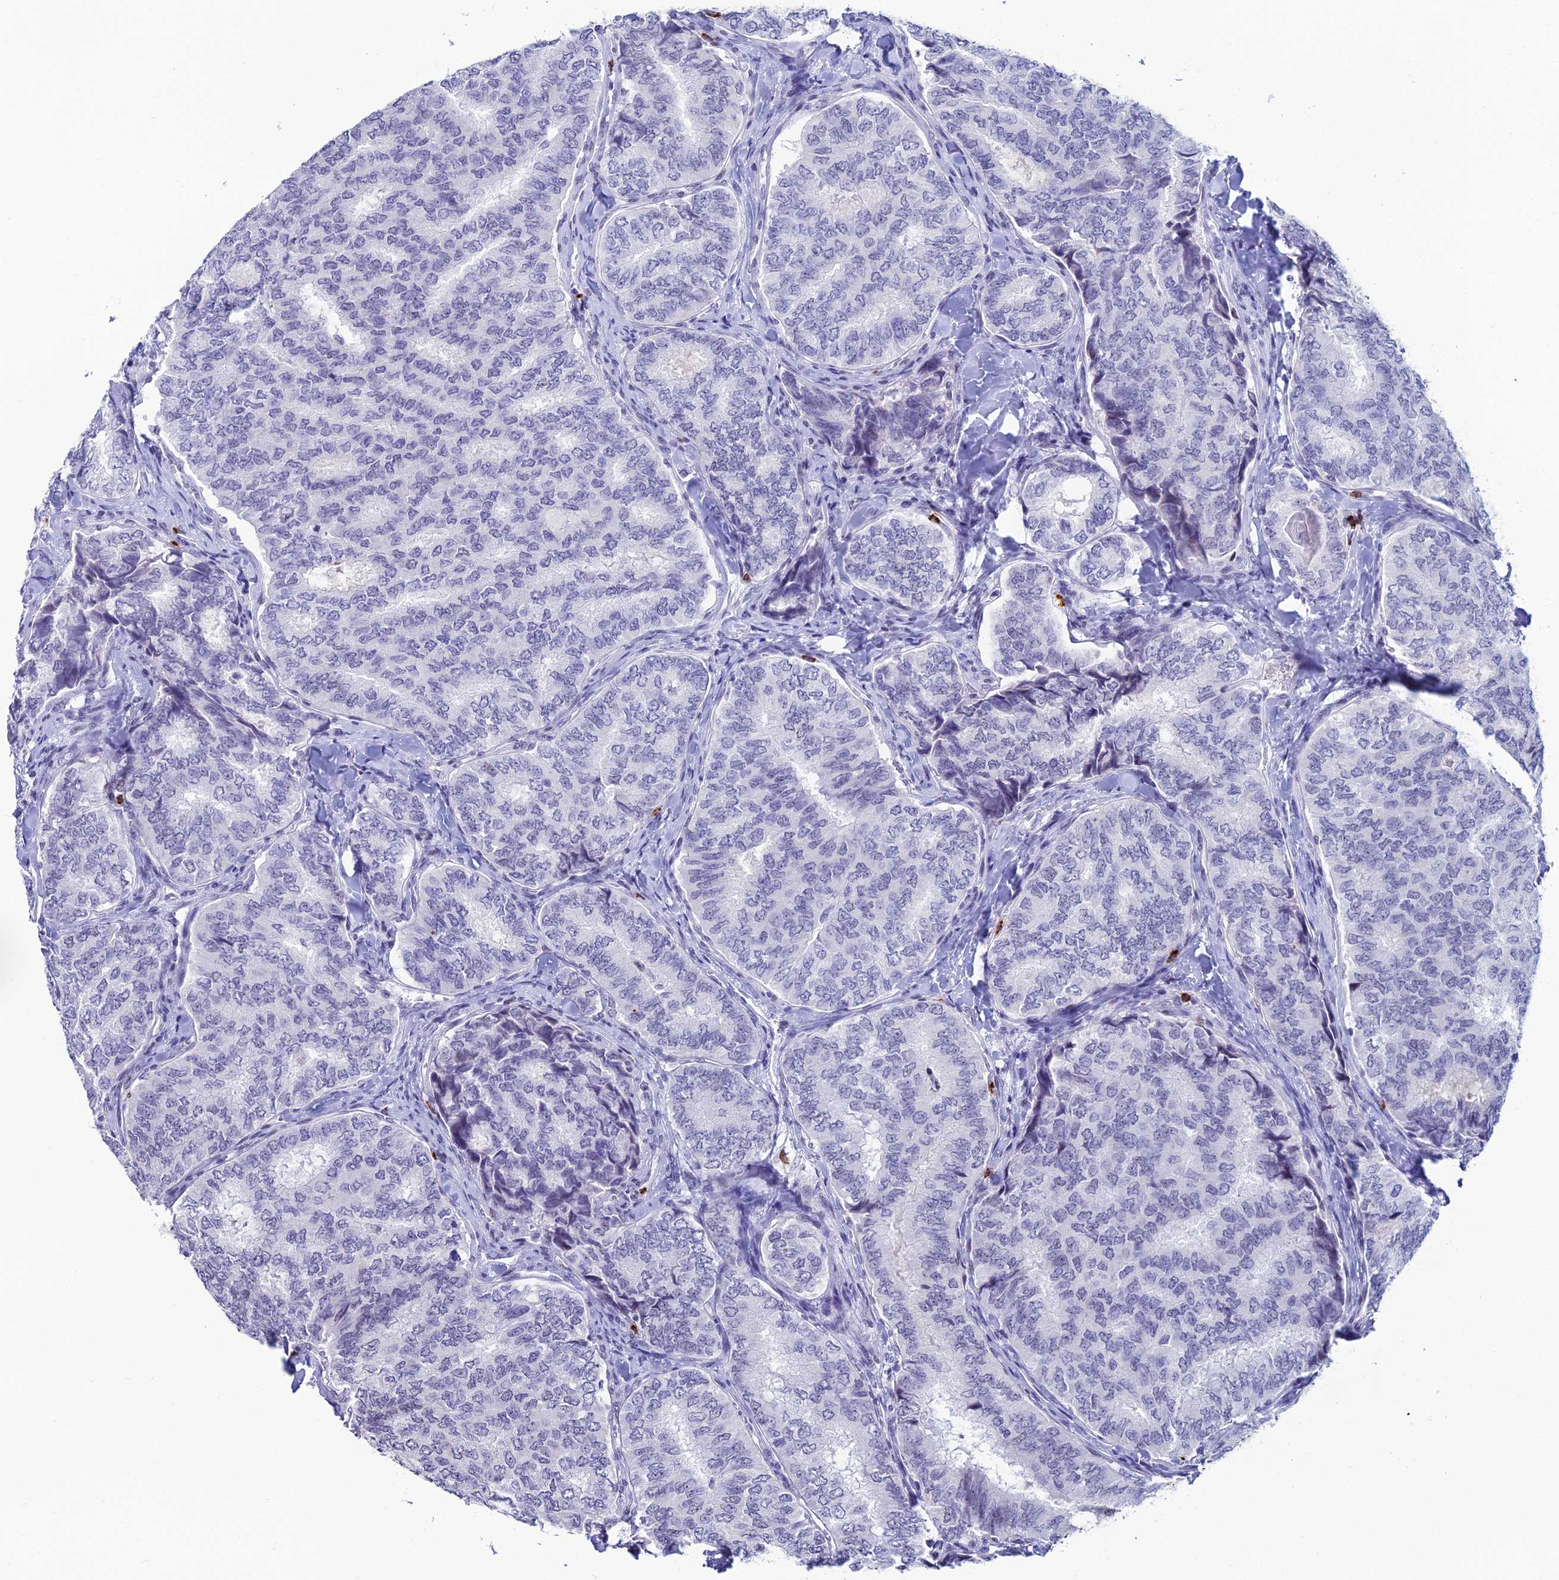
{"staining": {"intensity": "negative", "quantity": "none", "location": "none"}, "tissue": "thyroid cancer", "cell_type": "Tumor cells", "image_type": "cancer", "snomed": [{"axis": "morphology", "description": "Papillary adenocarcinoma, NOS"}, {"axis": "topography", "description": "Thyroid gland"}], "caption": "Immunohistochemistry of human thyroid papillary adenocarcinoma reveals no positivity in tumor cells.", "gene": "MFSD2B", "patient": {"sex": "female", "age": 35}}